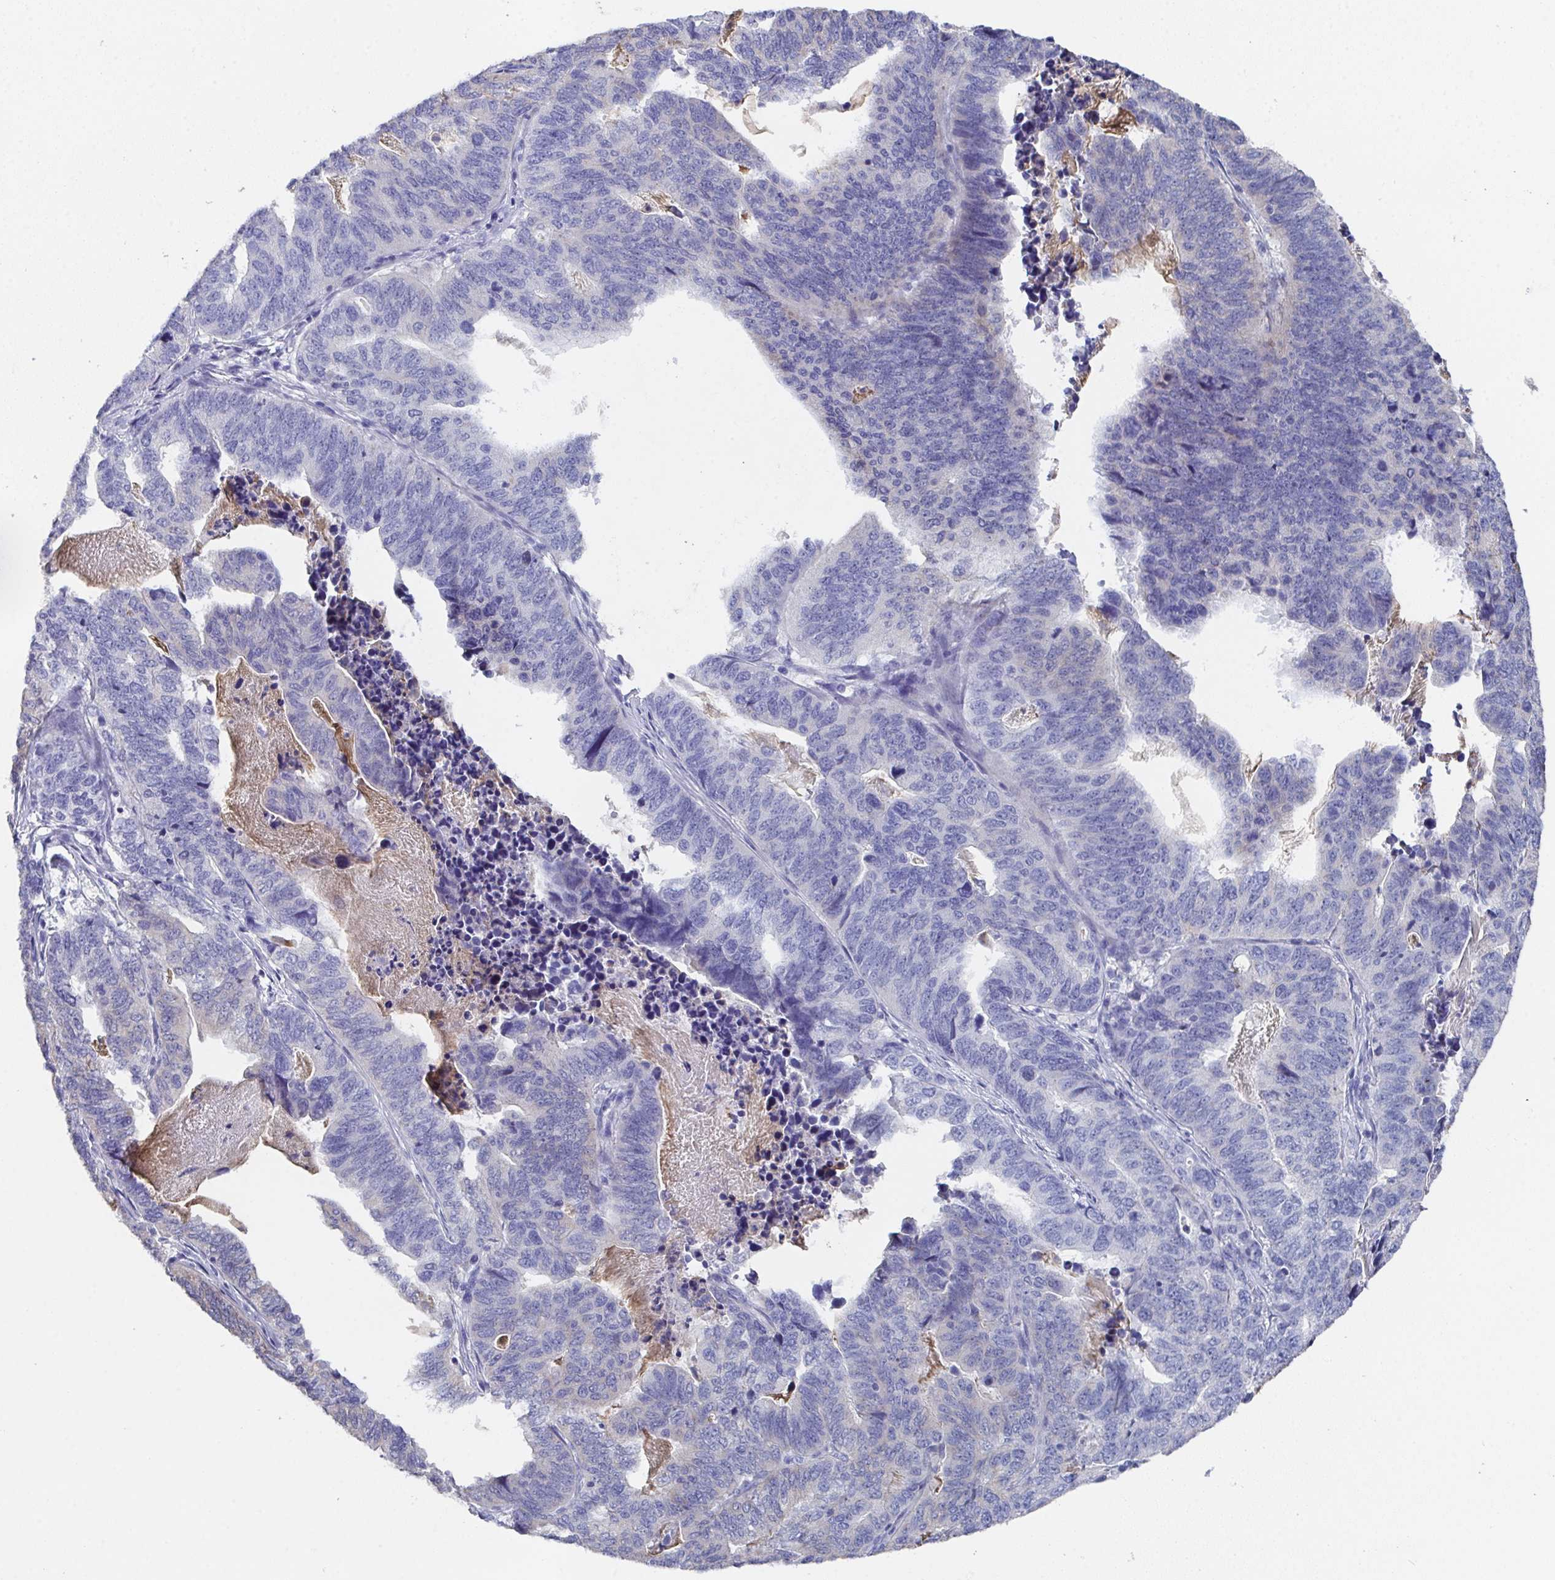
{"staining": {"intensity": "weak", "quantity": "25%-75%", "location": "cytoplasmic/membranous"}, "tissue": "stomach cancer", "cell_type": "Tumor cells", "image_type": "cancer", "snomed": [{"axis": "morphology", "description": "Adenocarcinoma, NOS"}, {"axis": "topography", "description": "Stomach, upper"}], "caption": "Adenocarcinoma (stomach) tissue demonstrates weak cytoplasmic/membranous staining in about 25%-75% of tumor cells", "gene": "SSC4D", "patient": {"sex": "female", "age": 67}}